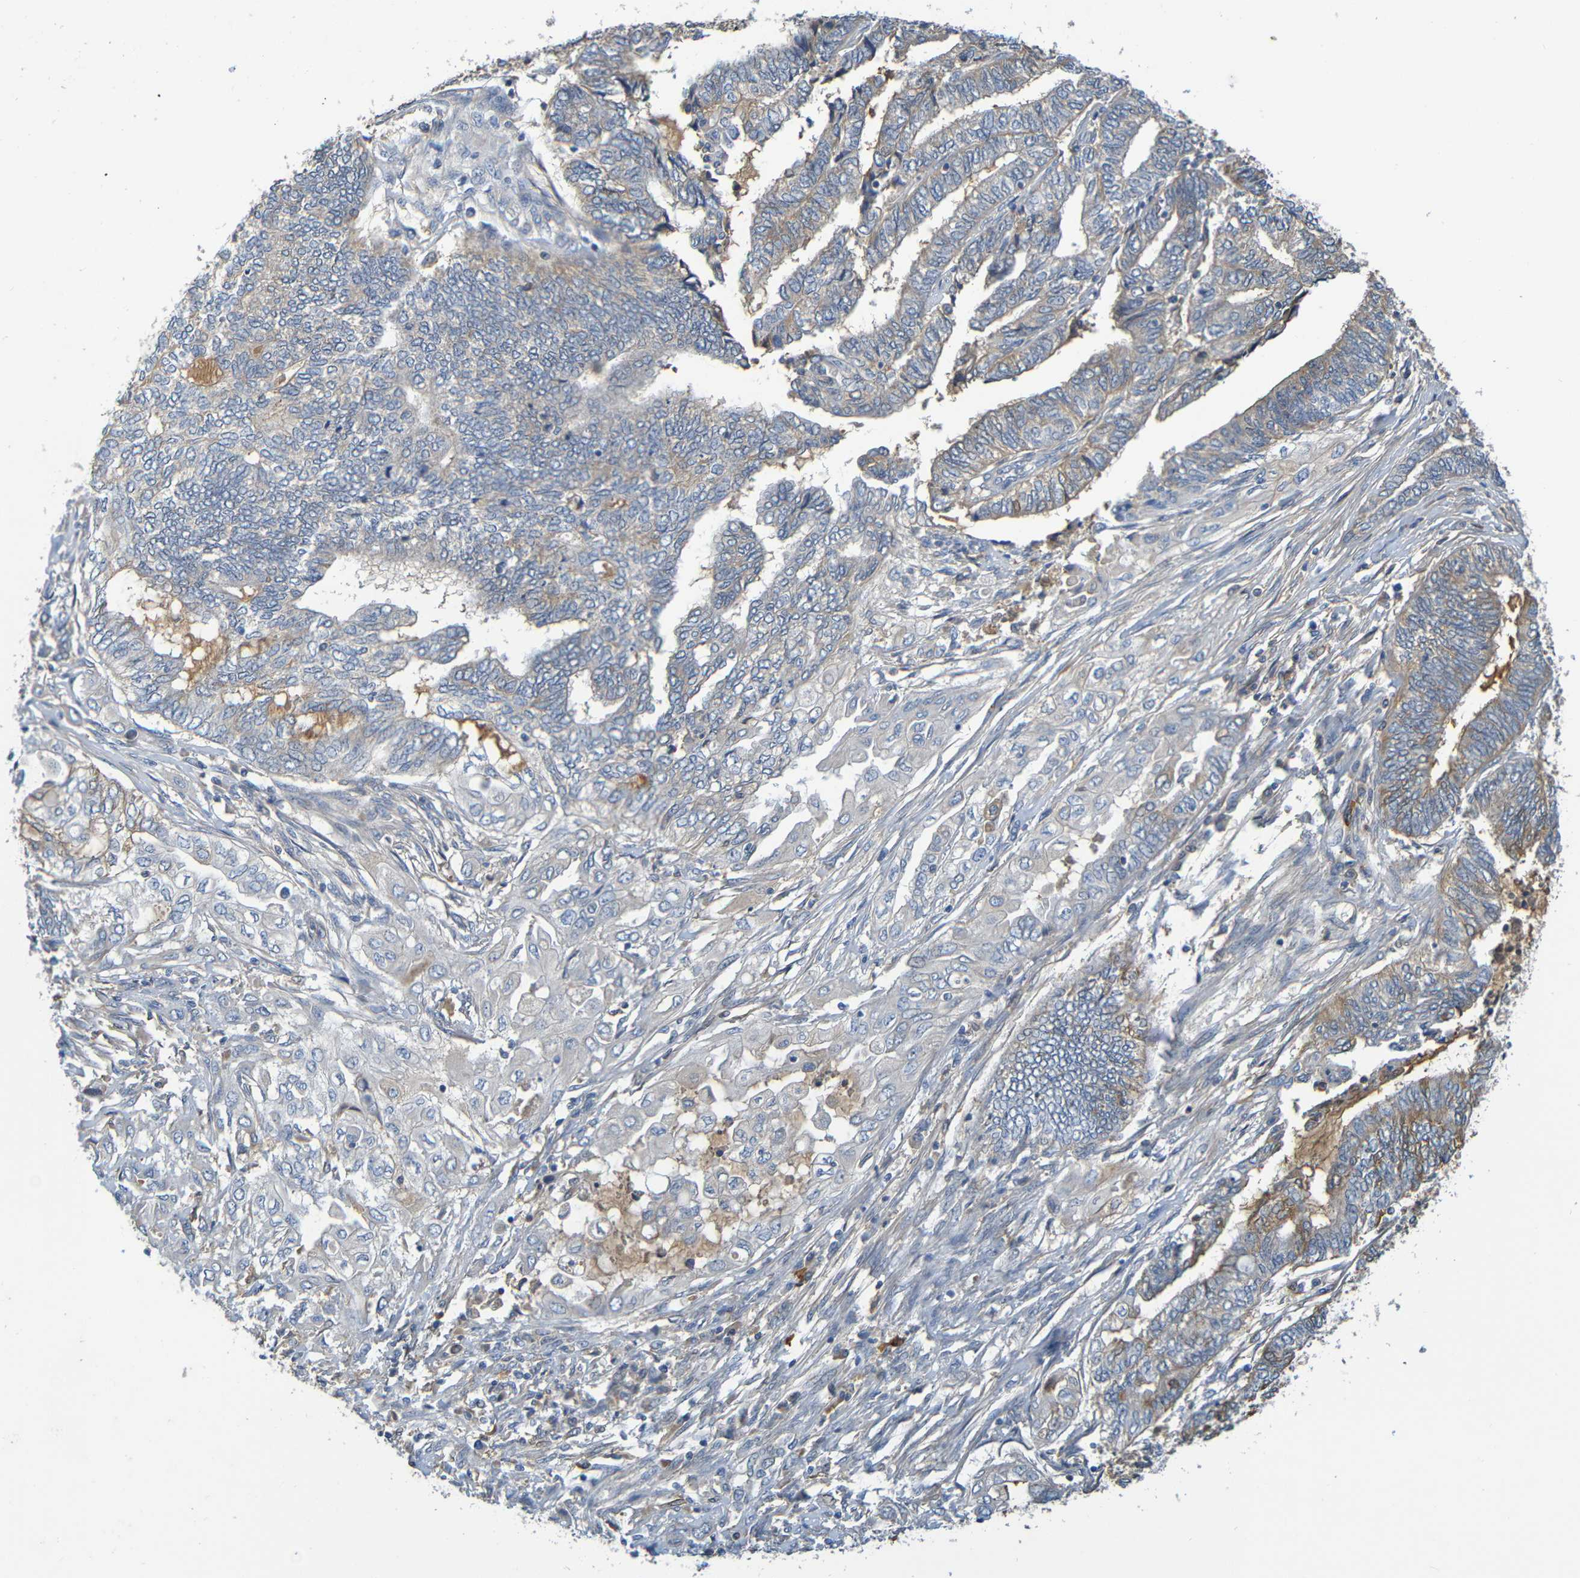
{"staining": {"intensity": "moderate", "quantity": "25%-75%", "location": "cytoplasmic/membranous"}, "tissue": "endometrial cancer", "cell_type": "Tumor cells", "image_type": "cancer", "snomed": [{"axis": "morphology", "description": "Adenocarcinoma, NOS"}, {"axis": "topography", "description": "Uterus"}, {"axis": "topography", "description": "Endometrium"}], "caption": "IHC of endometrial cancer (adenocarcinoma) exhibits medium levels of moderate cytoplasmic/membranous staining in about 25%-75% of tumor cells. IHC stains the protein in brown and the nuclei are stained blue.", "gene": "C1QA", "patient": {"sex": "female", "age": 70}}